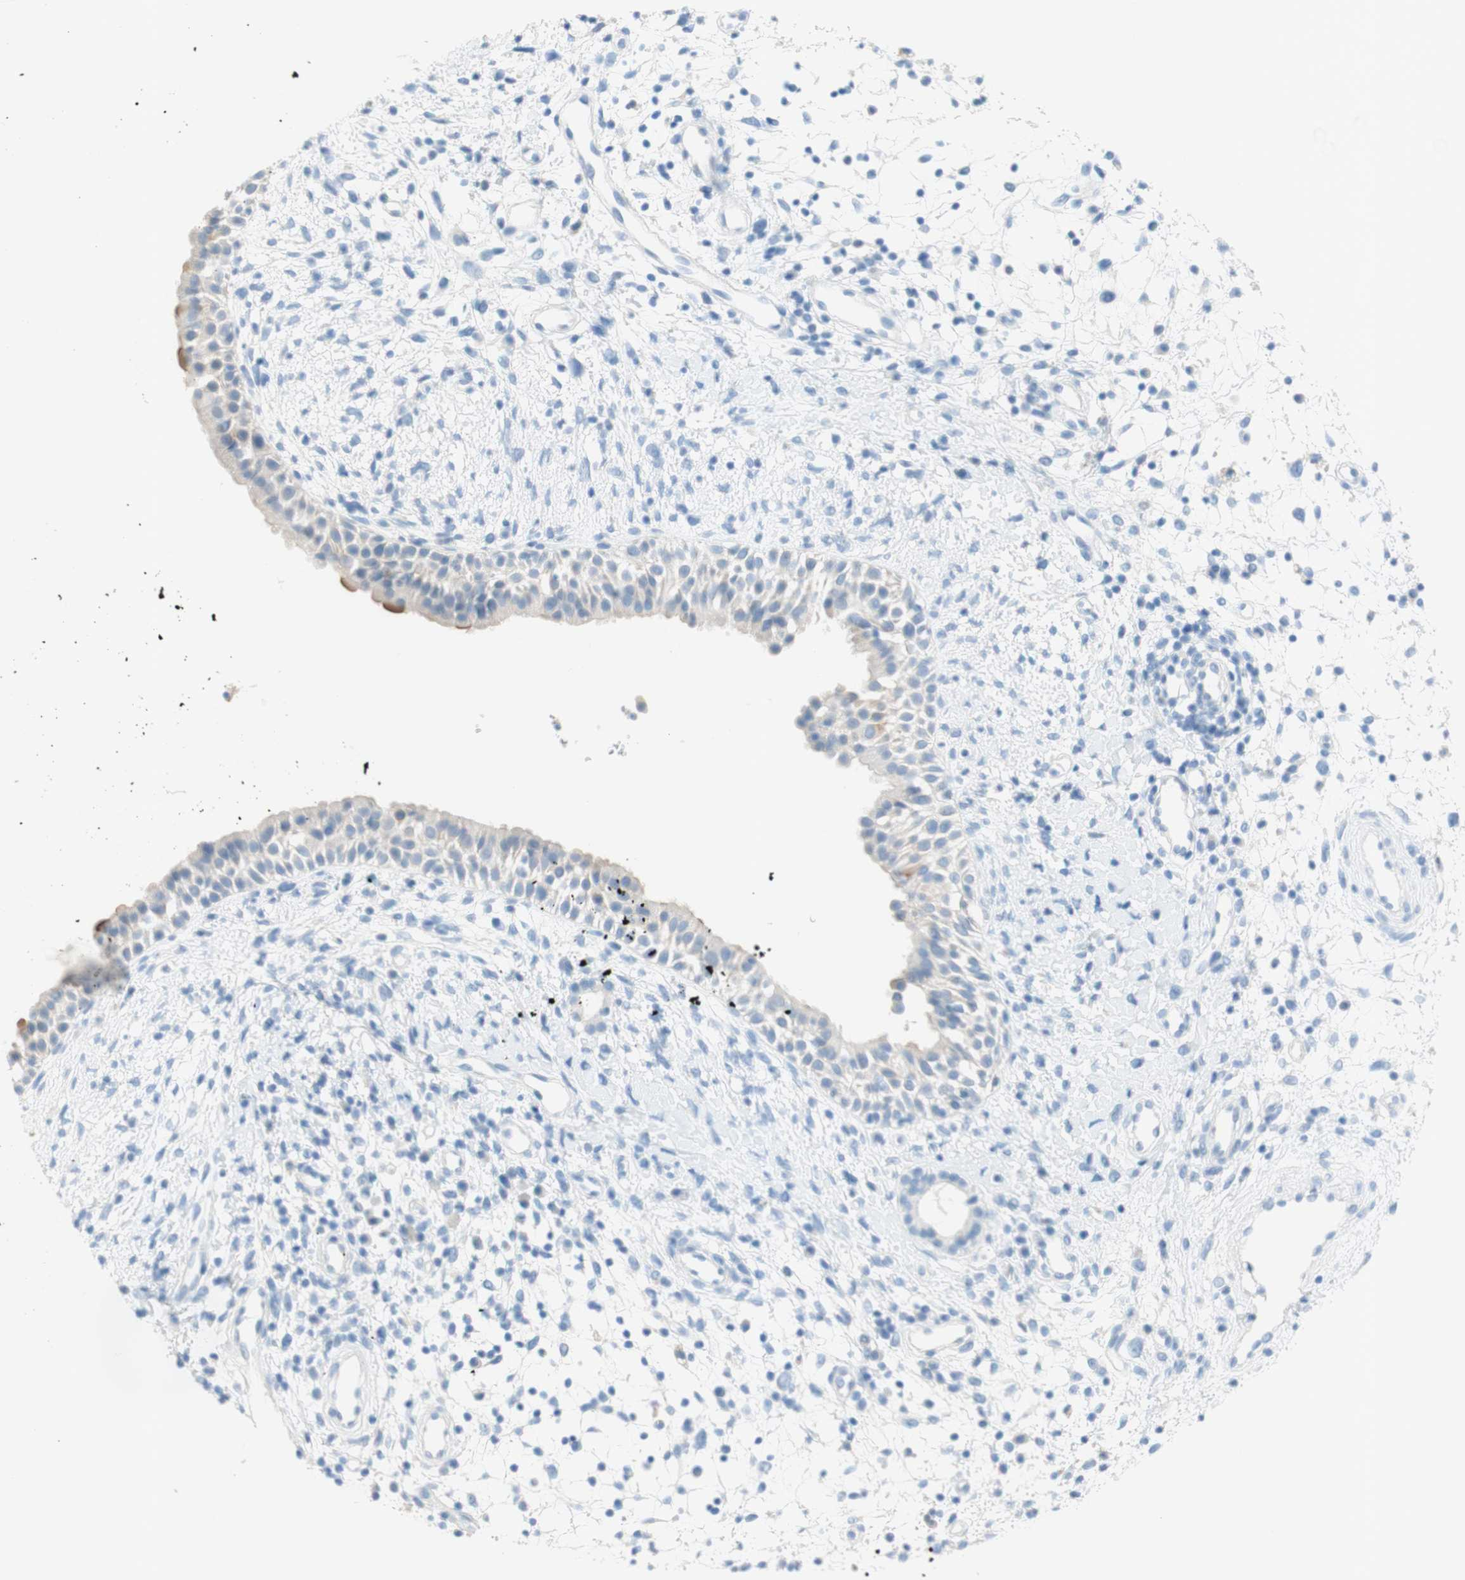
{"staining": {"intensity": "moderate", "quantity": "<25%", "location": "cytoplasmic/membranous"}, "tissue": "nasopharynx", "cell_type": "Respiratory epithelial cells", "image_type": "normal", "snomed": [{"axis": "morphology", "description": "Normal tissue, NOS"}, {"axis": "topography", "description": "Nasopharynx"}], "caption": "The photomicrograph exhibits staining of benign nasopharynx, revealing moderate cytoplasmic/membranous protein staining (brown color) within respiratory epithelial cells.", "gene": "POLR2J3", "patient": {"sex": "male", "age": 22}}